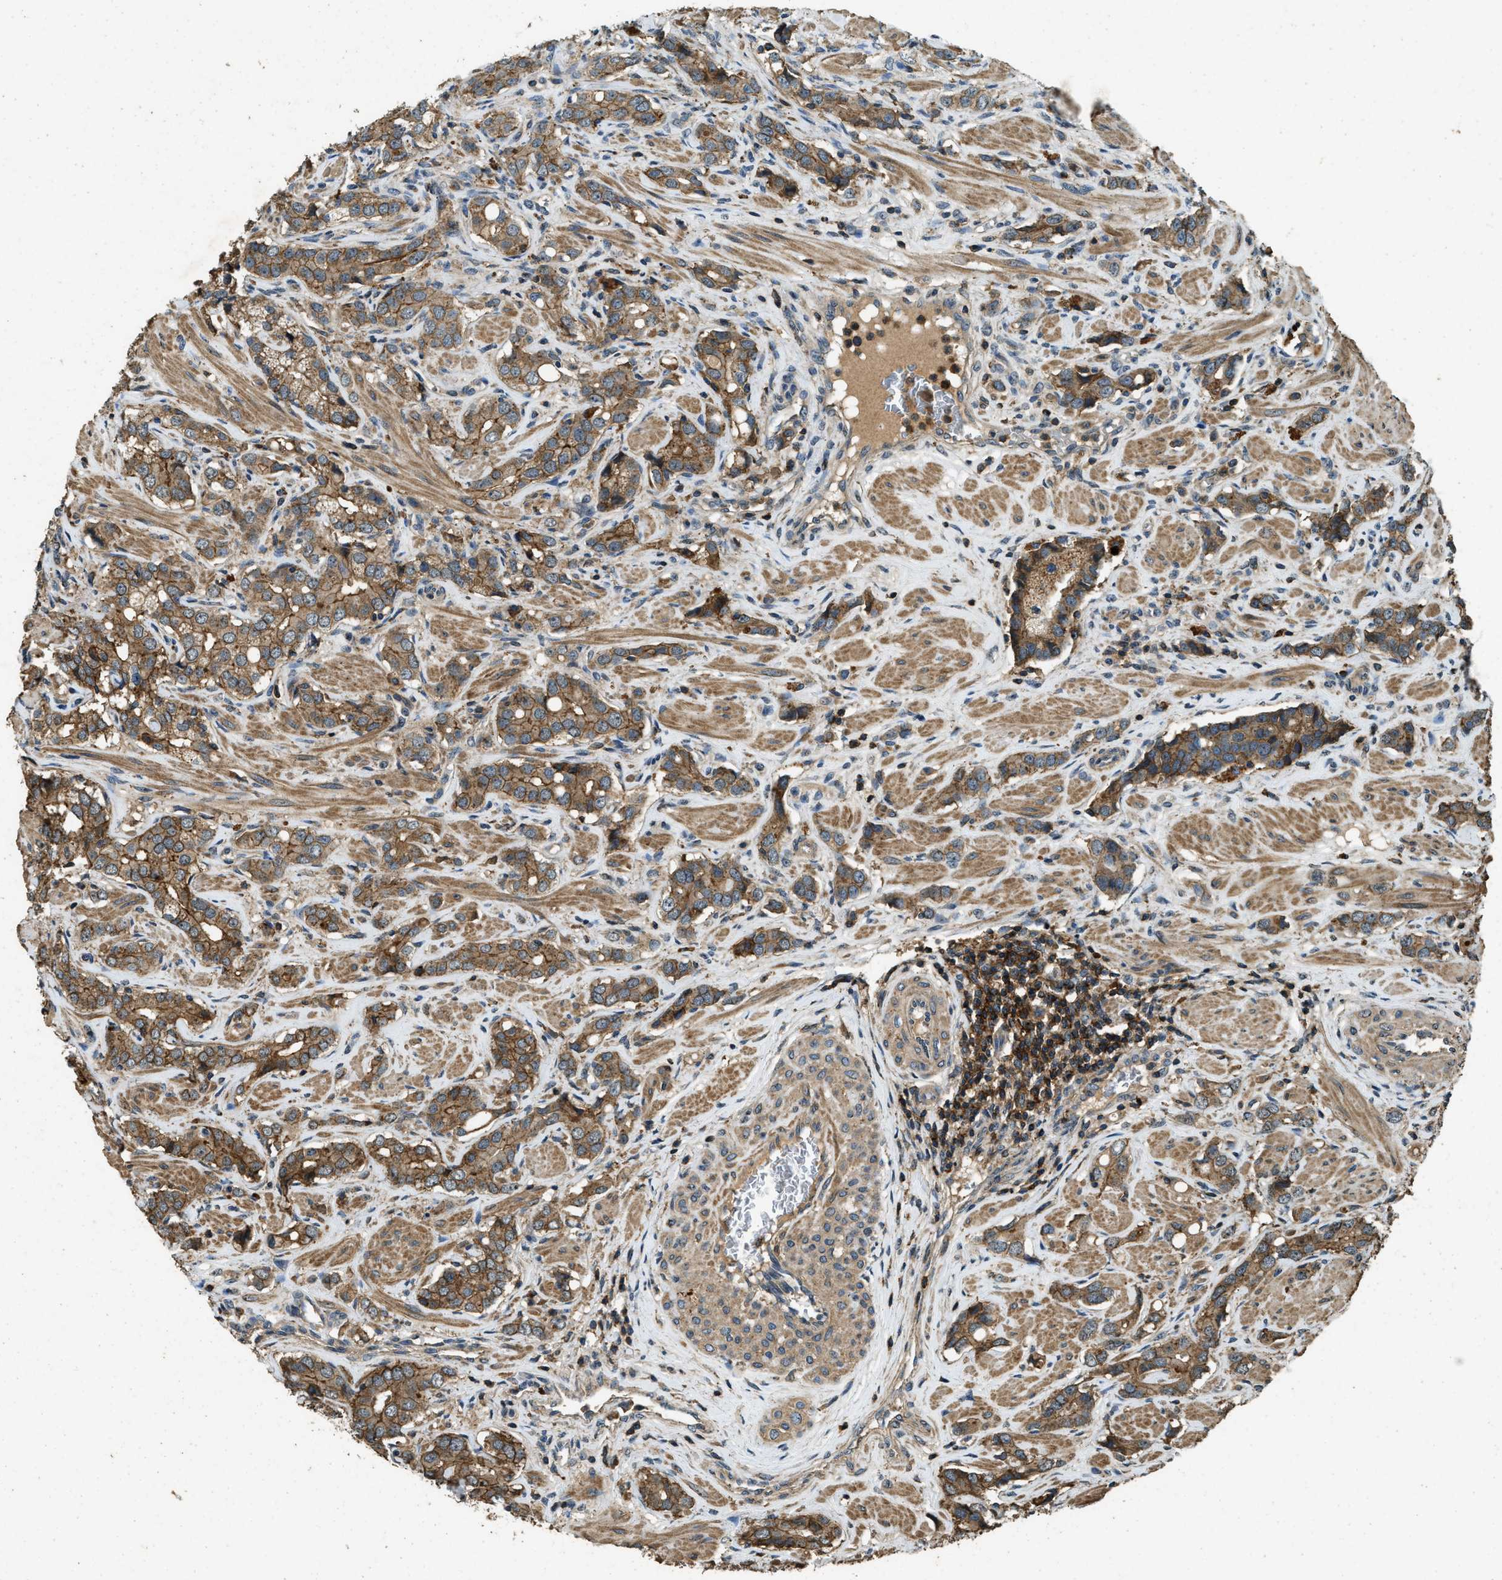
{"staining": {"intensity": "moderate", "quantity": ">75%", "location": "cytoplasmic/membranous"}, "tissue": "prostate cancer", "cell_type": "Tumor cells", "image_type": "cancer", "snomed": [{"axis": "morphology", "description": "Adenocarcinoma, High grade"}, {"axis": "topography", "description": "Prostate"}], "caption": "A brown stain shows moderate cytoplasmic/membranous staining of a protein in human prostate high-grade adenocarcinoma tumor cells.", "gene": "ATP8B1", "patient": {"sex": "male", "age": 52}}